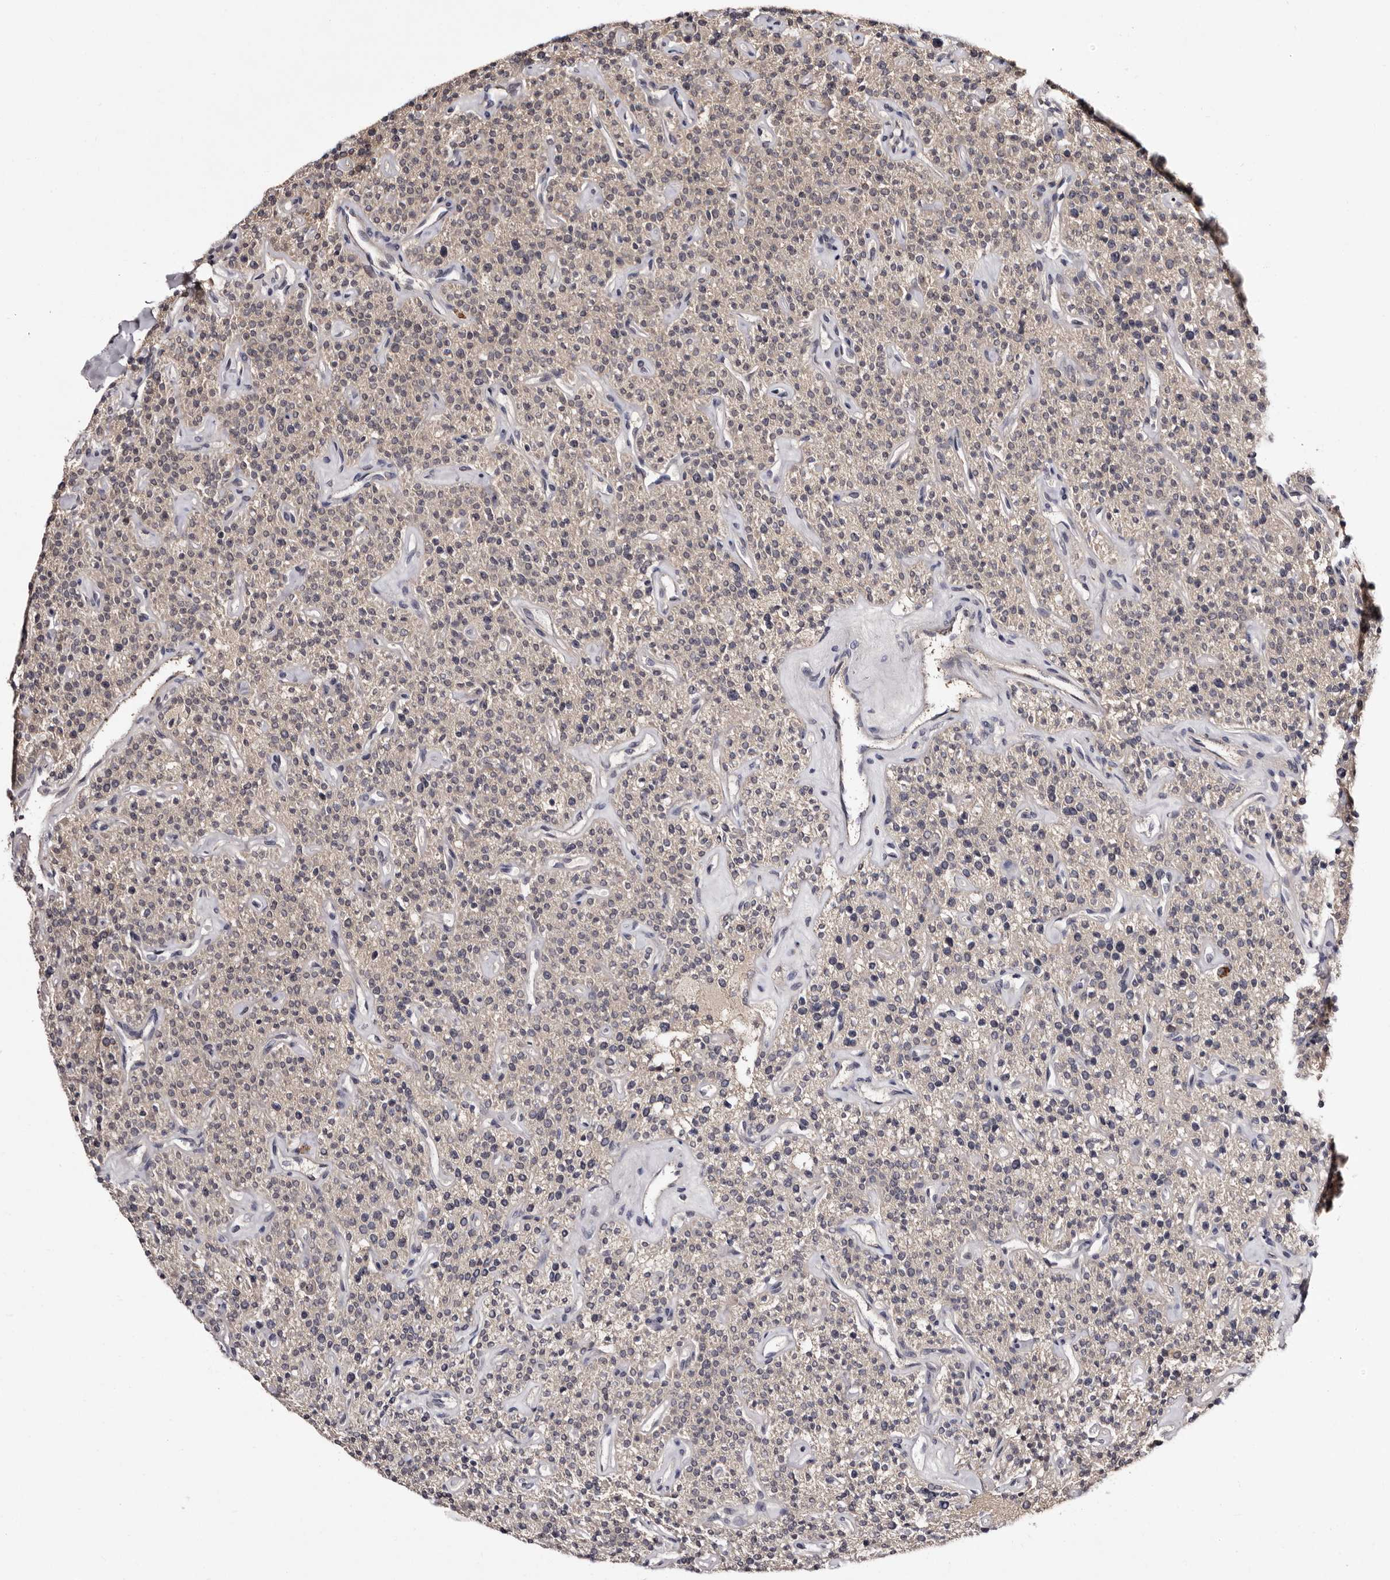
{"staining": {"intensity": "negative", "quantity": "none", "location": "none"}, "tissue": "parathyroid gland", "cell_type": "Glandular cells", "image_type": "normal", "snomed": [{"axis": "morphology", "description": "Normal tissue, NOS"}, {"axis": "topography", "description": "Parathyroid gland"}], "caption": "Image shows no significant protein staining in glandular cells of unremarkable parathyroid gland. (DAB immunohistochemistry, high magnification).", "gene": "LANCL2", "patient": {"sex": "male", "age": 46}}